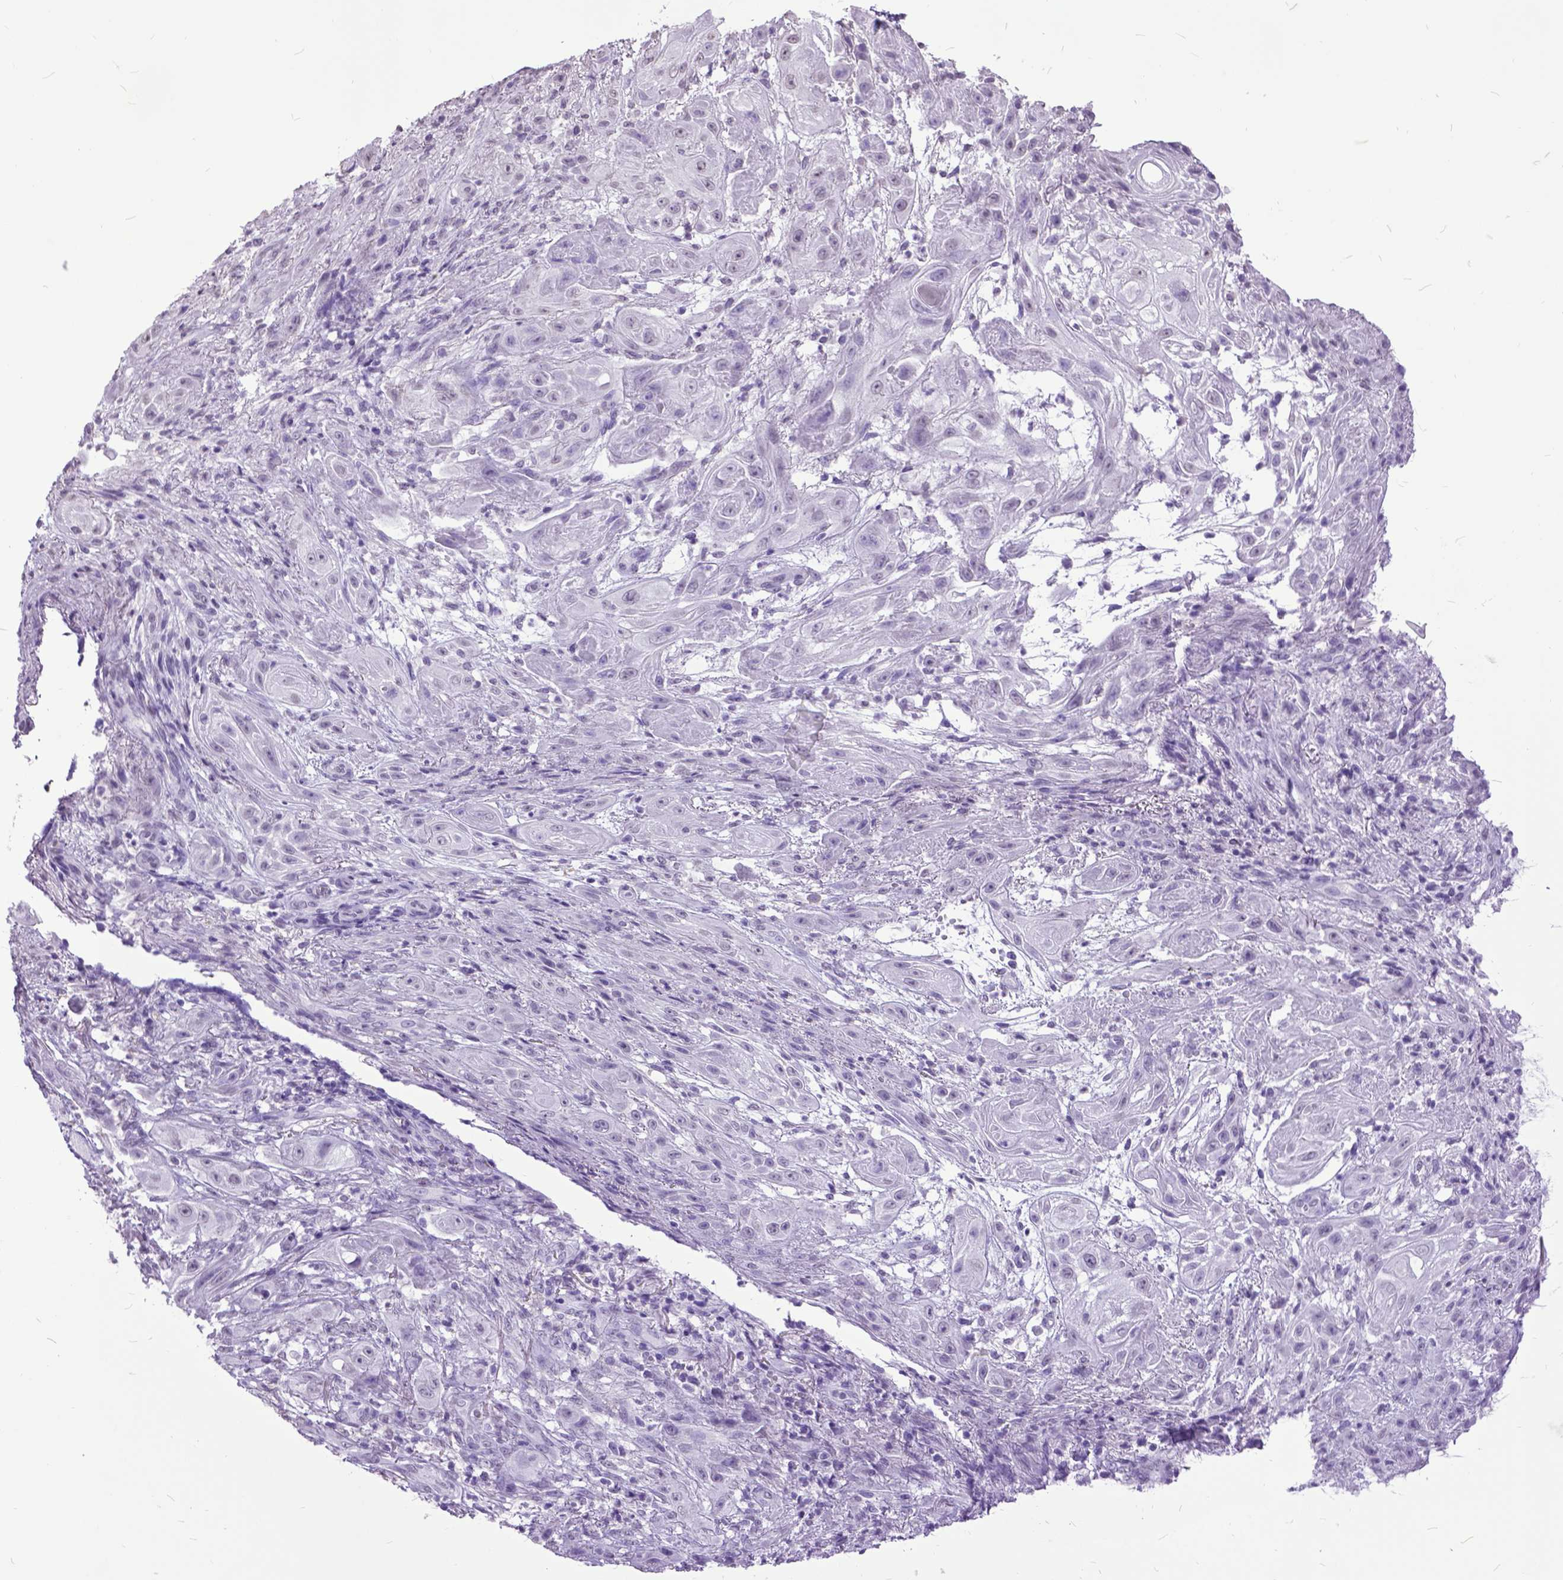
{"staining": {"intensity": "negative", "quantity": "none", "location": "none"}, "tissue": "skin cancer", "cell_type": "Tumor cells", "image_type": "cancer", "snomed": [{"axis": "morphology", "description": "Squamous cell carcinoma, NOS"}, {"axis": "topography", "description": "Skin"}], "caption": "Skin cancer stained for a protein using IHC displays no staining tumor cells.", "gene": "MARCHF10", "patient": {"sex": "male", "age": 62}}